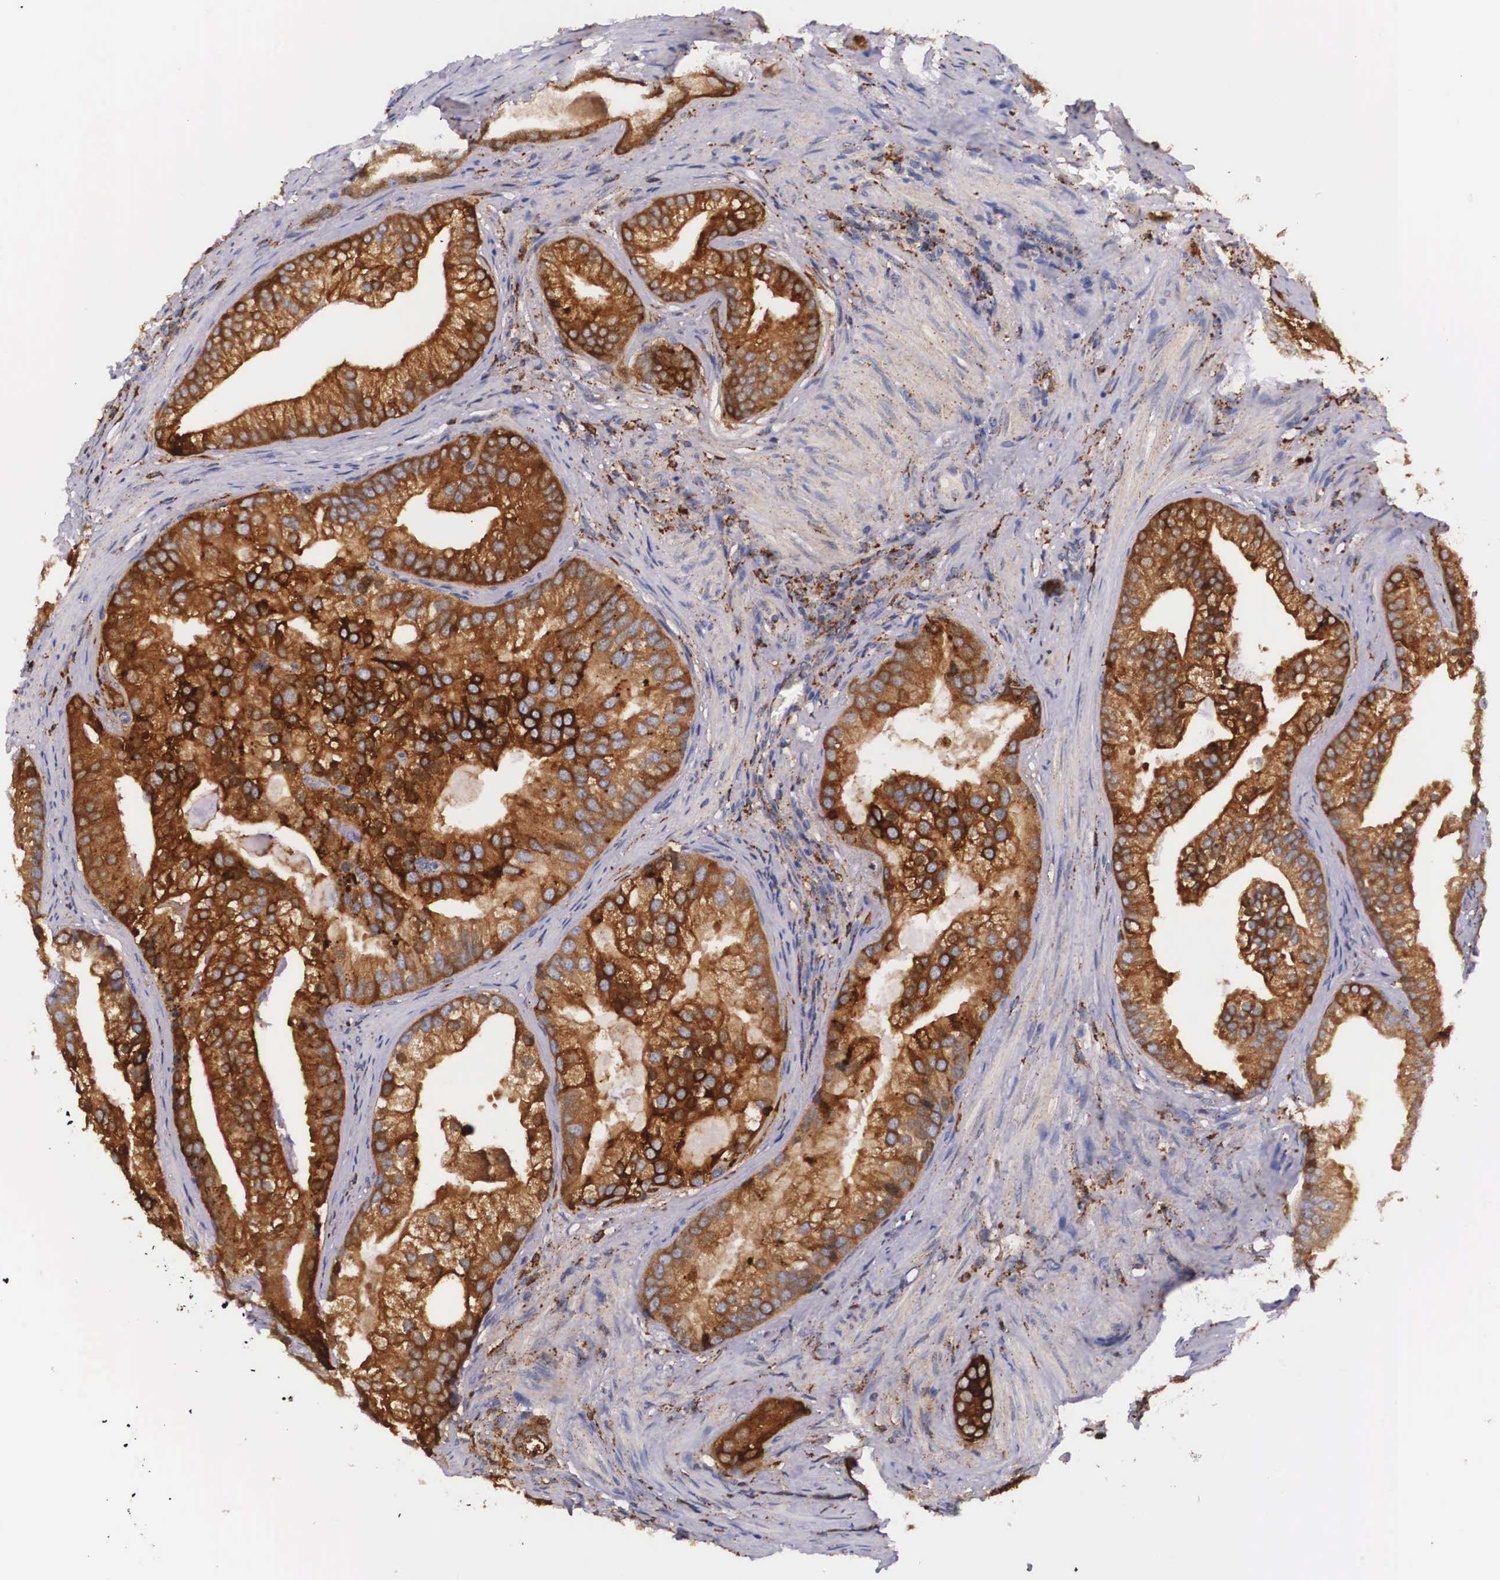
{"staining": {"intensity": "strong", "quantity": ">75%", "location": "cytoplasmic/membranous"}, "tissue": "prostate cancer", "cell_type": "Tumor cells", "image_type": "cancer", "snomed": [{"axis": "morphology", "description": "Adenocarcinoma, Low grade"}, {"axis": "topography", "description": "Prostate"}], "caption": "Protein expression analysis of human low-grade adenocarcinoma (prostate) reveals strong cytoplasmic/membranous expression in approximately >75% of tumor cells. Immunohistochemistry stains the protein in brown and the nuclei are stained blue.", "gene": "NAGA", "patient": {"sex": "male", "age": 71}}